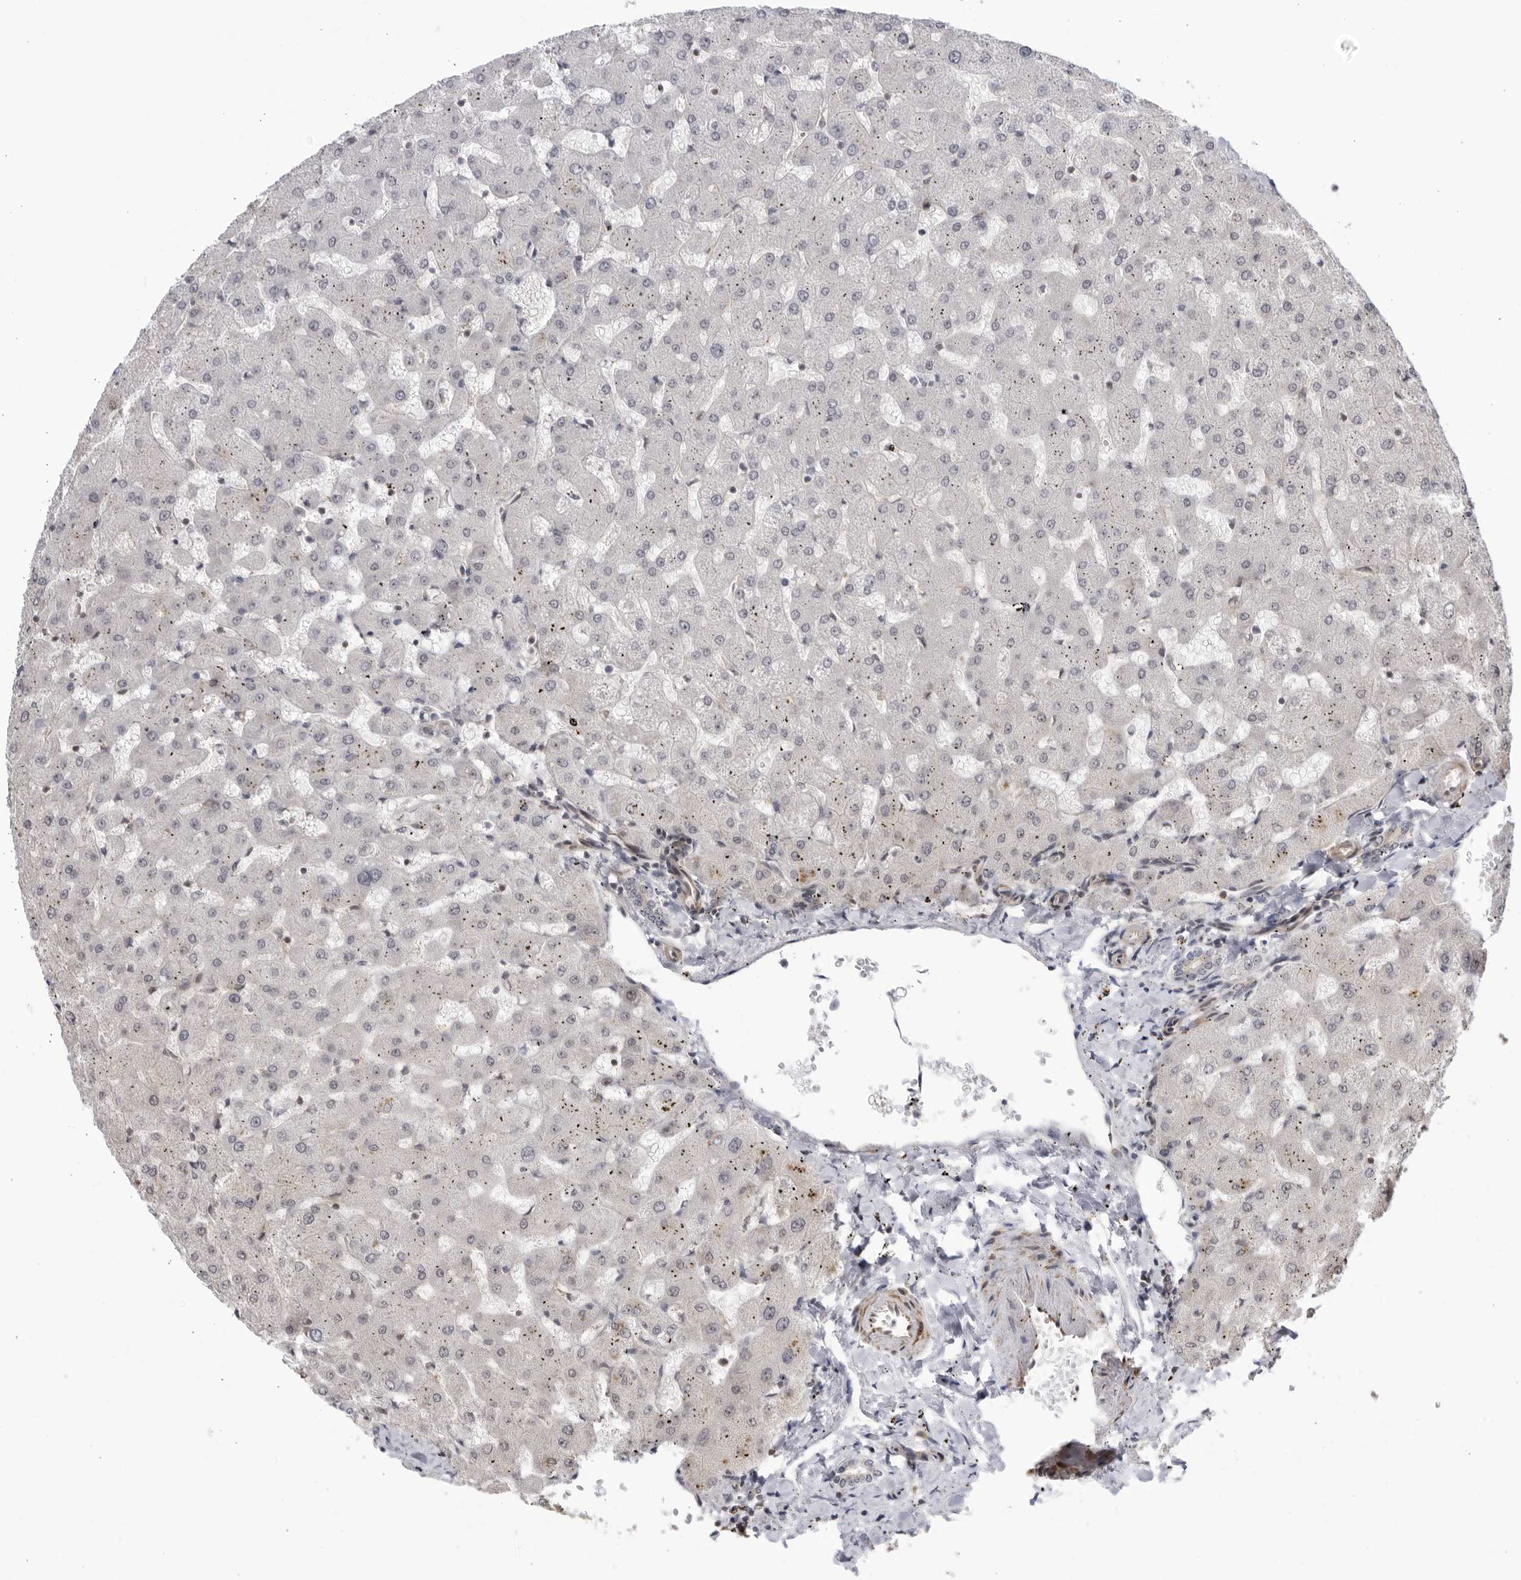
{"staining": {"intensity": "negative", "quantity": "none", "location": "none"}, "tissue": "liver", "cell_type": "Cholangiocytes", "image_type": "normal", "snomed": [{"axis": "morphology", "description": "Normal tissue, NOS"}, {"axis": "topography", "description": "Liver"}], "caption": "IHC image of unremarkable liver: human liver stained with DAB (3,3'-diaminobenzidine) exhibits no significant protein expression in cholangiocytes. (Brightfield microscopy of DAB (3,3'-diaminobenzidine) immunohistochemistry at high magnification).", "gene": "CNBD1", "patient": {"sex": "female", "age": 63}}